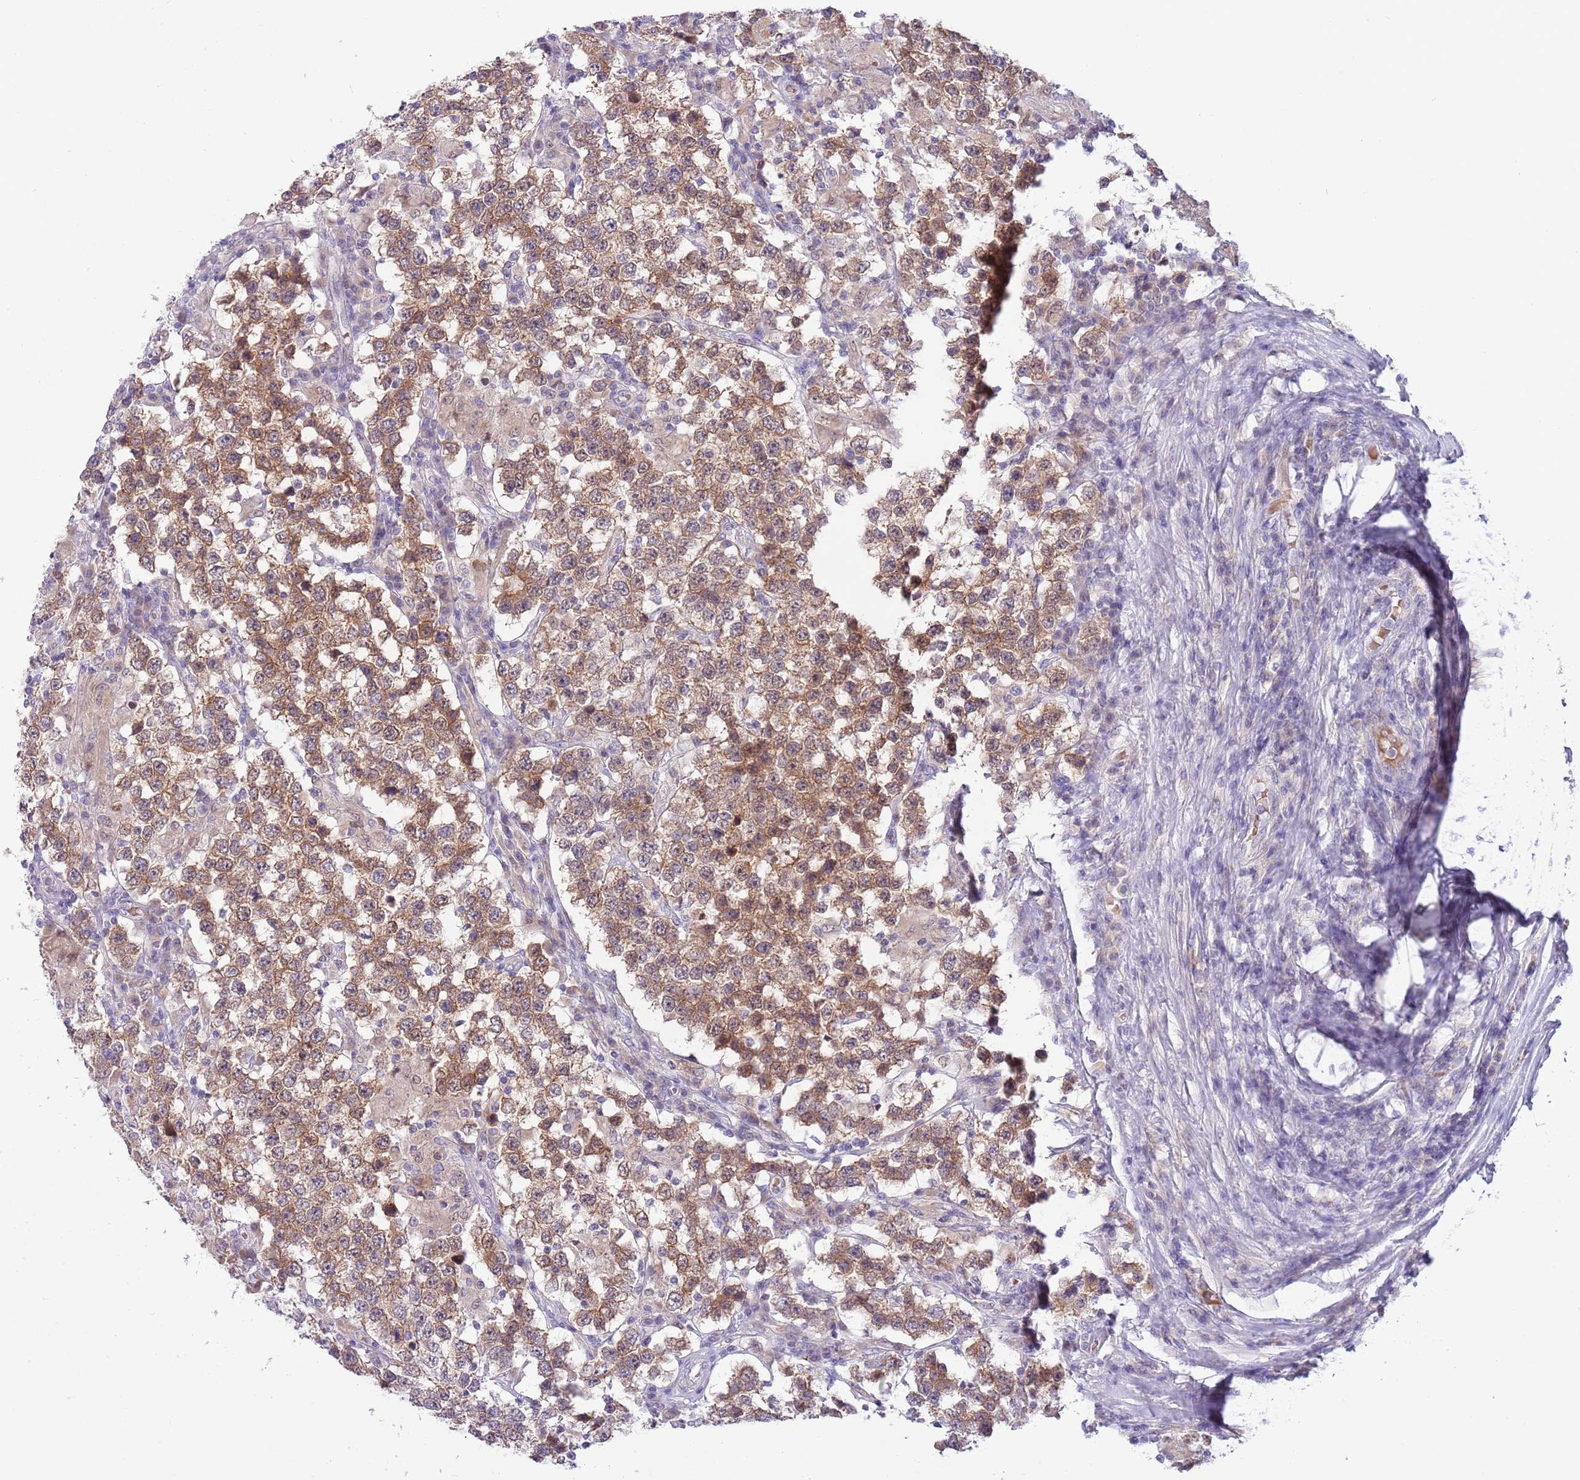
{"staining": {"intensity": "moderate", "quantity": ">75%", "location": "cytoplasmic/membranous"}, "tissue": "testis cancer", "cell_type": "Tumor cells", "image_type": "cancer", "snomed": [{"axis": "morphology", "description": "Seminoma, NOS"}, {"axis": "morphology", "description": "Carcinoma, Embryonal, NOS"}, {"axis": "topography", "description": "Testis"}], "caption": "Immunohistochemistry (DAB (3,3'-diaminobenzidine)) staining of human testis cancer demonstrates moderate cytoplasmic/membranous protein expression in about >75% of tumor cells.", "gene": "DDHD1", "patient": {"sex": "male", "age": 41}}